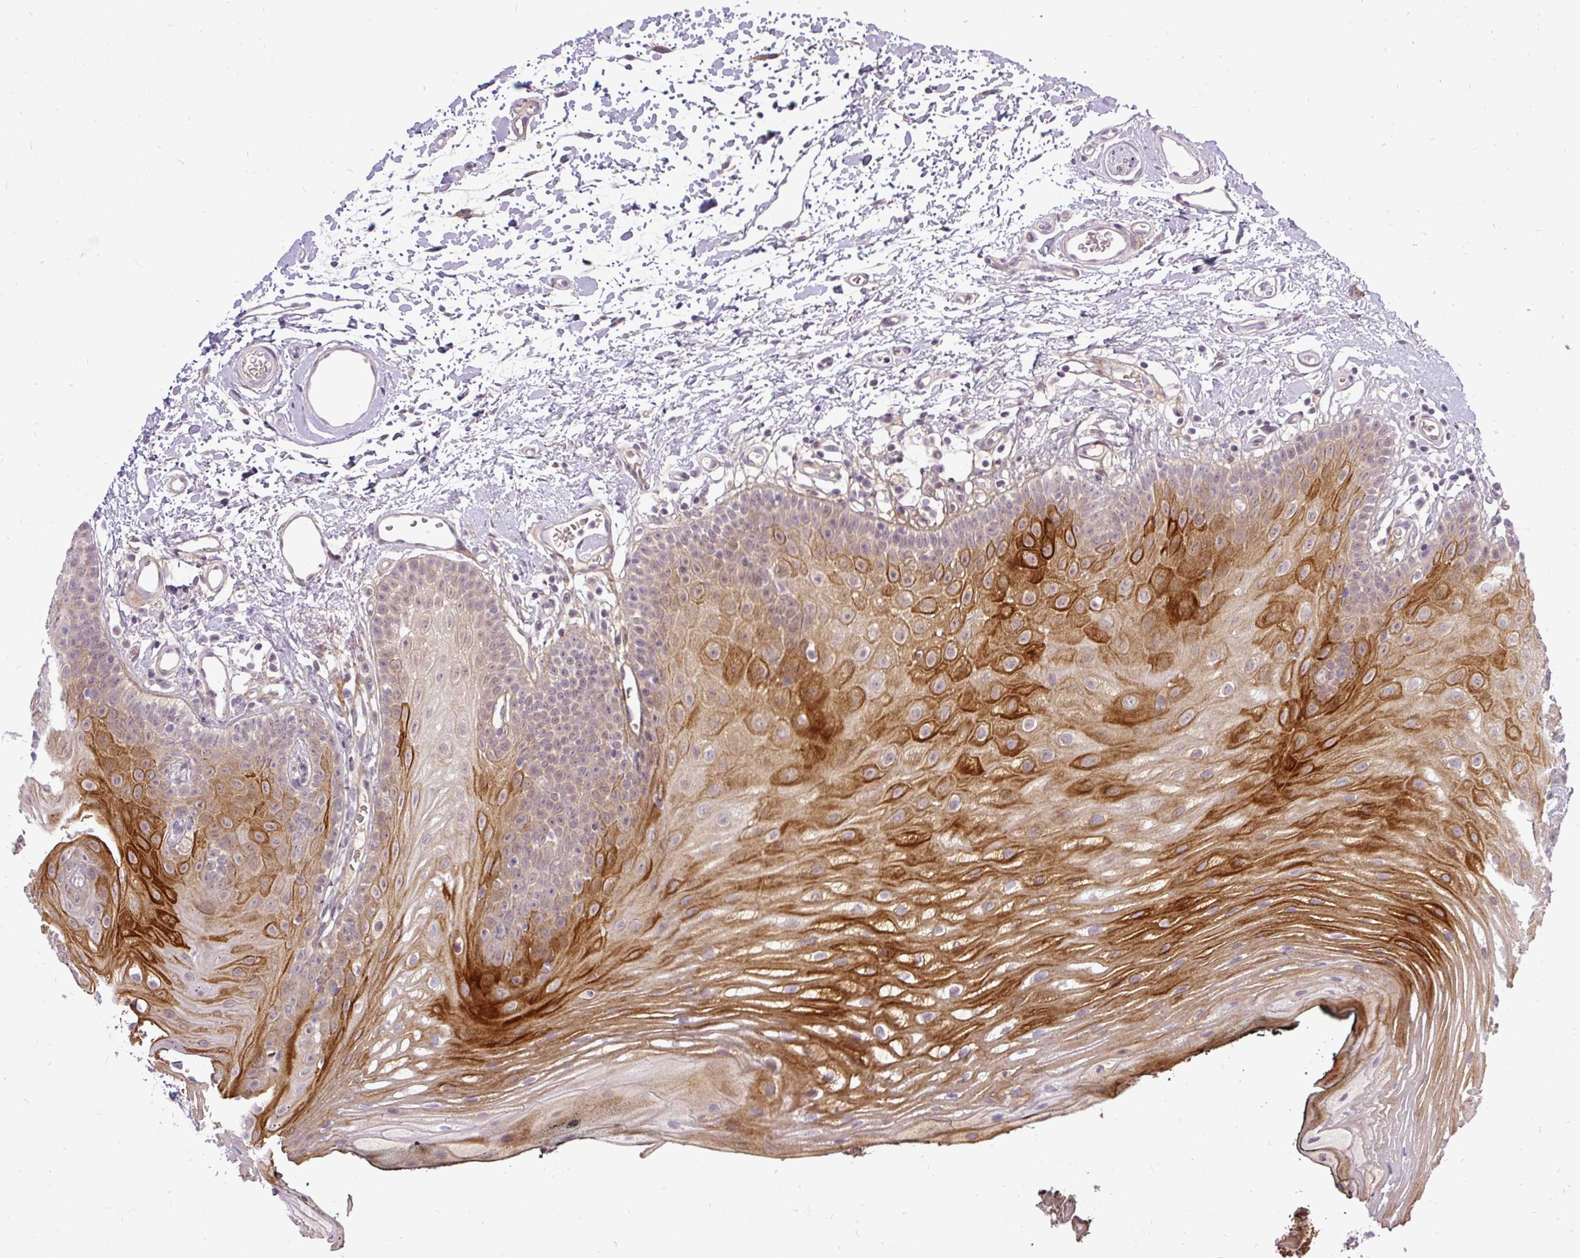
{"staining": {"intensity": "strong", "quantity": "<25%", "location": "cytoplasmic/membranous"}, "tissue": "oral mucosa", "cell_type": "Squamous epithelial cells", "image_type": "normal", "snomed": [{"axis": "morphology", "description": "Normal tissue, NOS"}, {"axis": "morphology", "description": "Squamous cell carcinoma, NOS"}, {"axis": "topography", "description": "Oral tissue"}, {"axis": "topography", "description": "Head-Neck"}], "caption": "Immunohistochemical staining of unremarkable human oral mucosa shows <25% levels of strong cytoplasmic/membranous protein positivity in approximately <25% of squamous epithelial cells.", "gene": "FAM117B", "patient": {"sex": "female", "age": 81}}